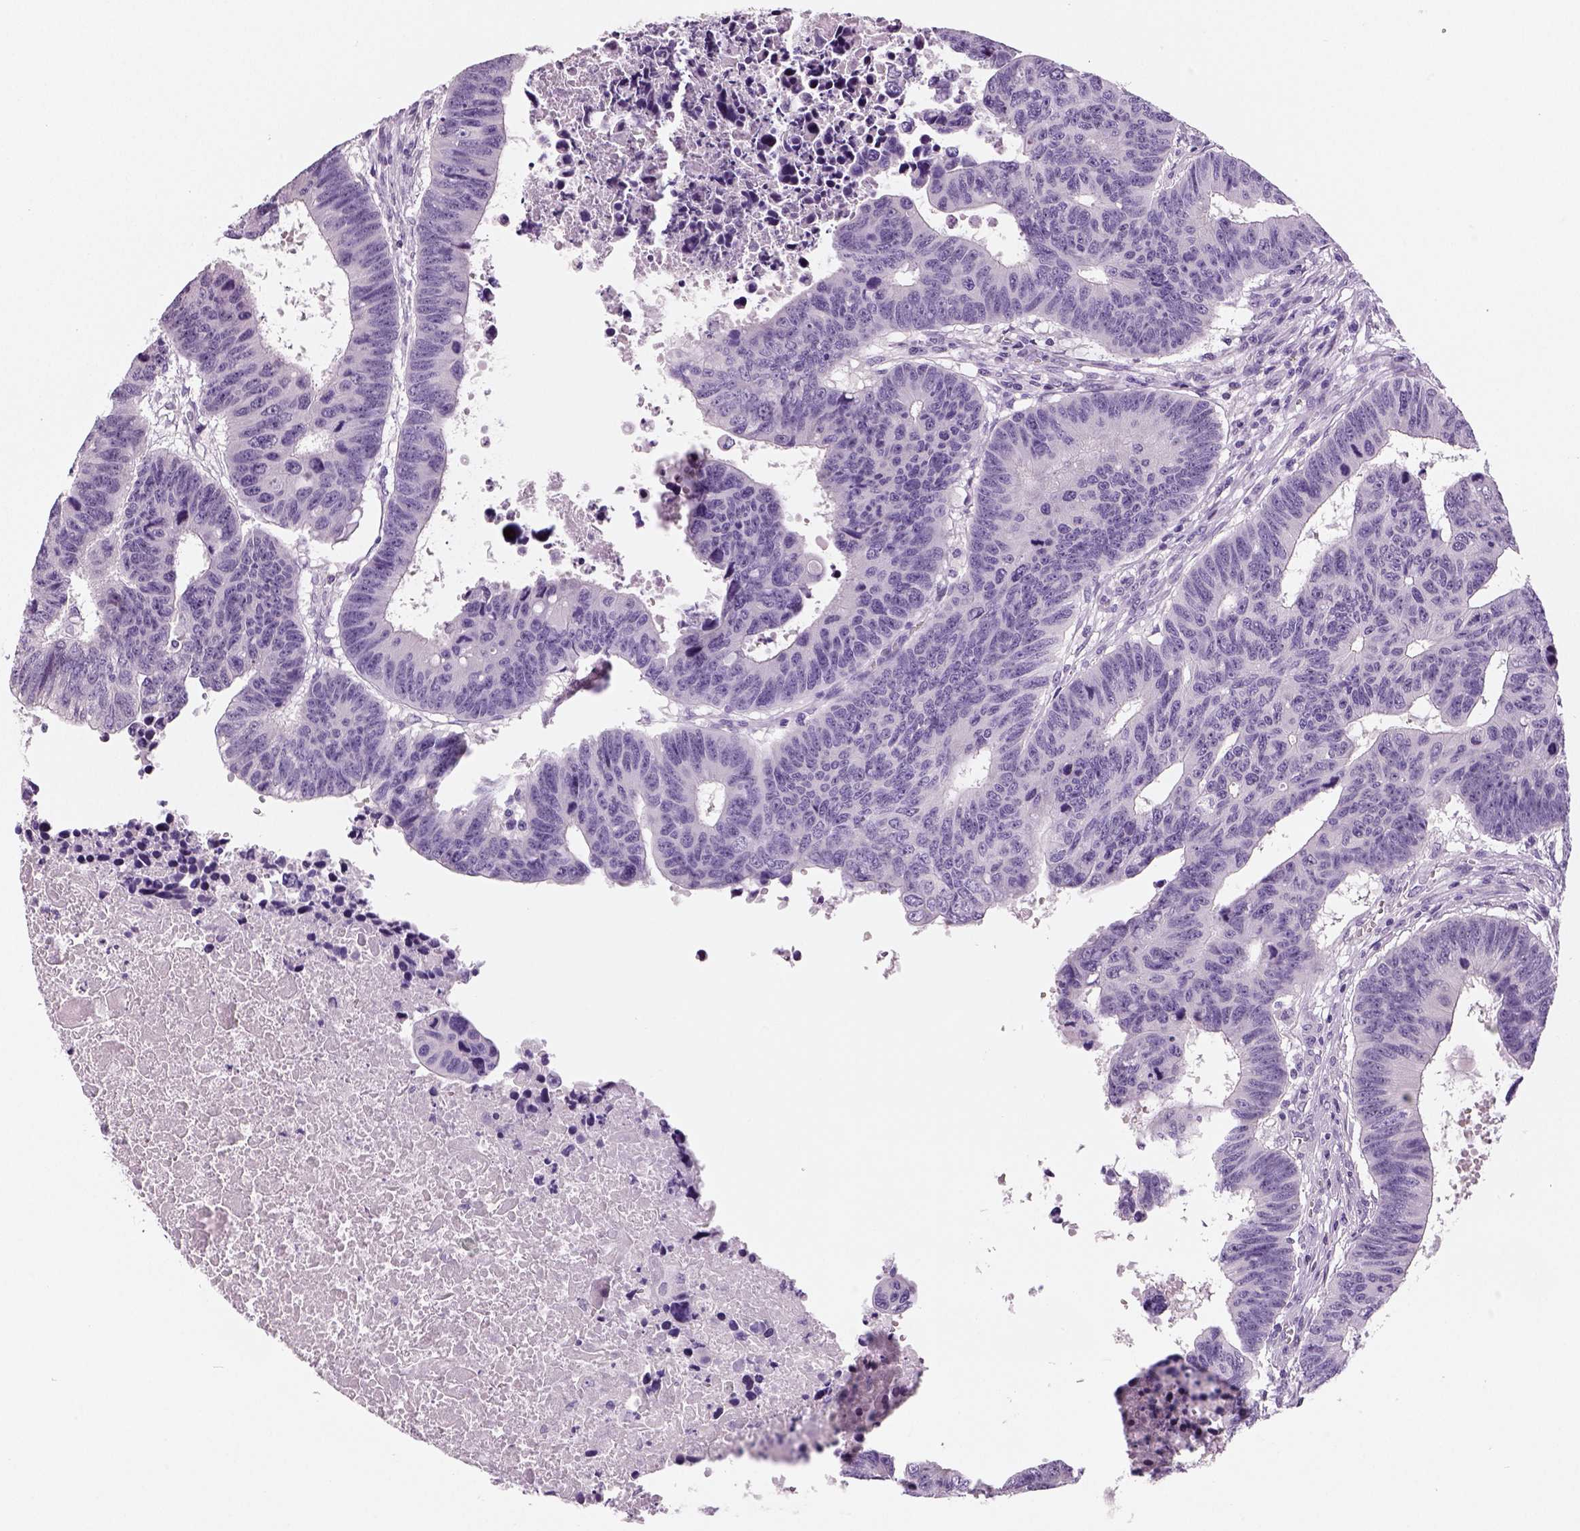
{"staining": {"intensity": "negative", "quantity": "none", "location": "none"}, "tissue": "colorectal cancer", "cell_type": "Tumor cells", "image_type": "cancer", "snomed": [{"axis": "morphology", "description": "Adenocarcinoma, NOS"}, {"axis": "topography", "description": "Rectum"}], "caption": "This is a micrograph of immunohistochemistry (IHC) staining of colorectal cancer (adenocarcinoma), which shows no positivity in tumor cells.", "gene": "TSPAN7", "patient": {"sex": "female", "age": 85}}